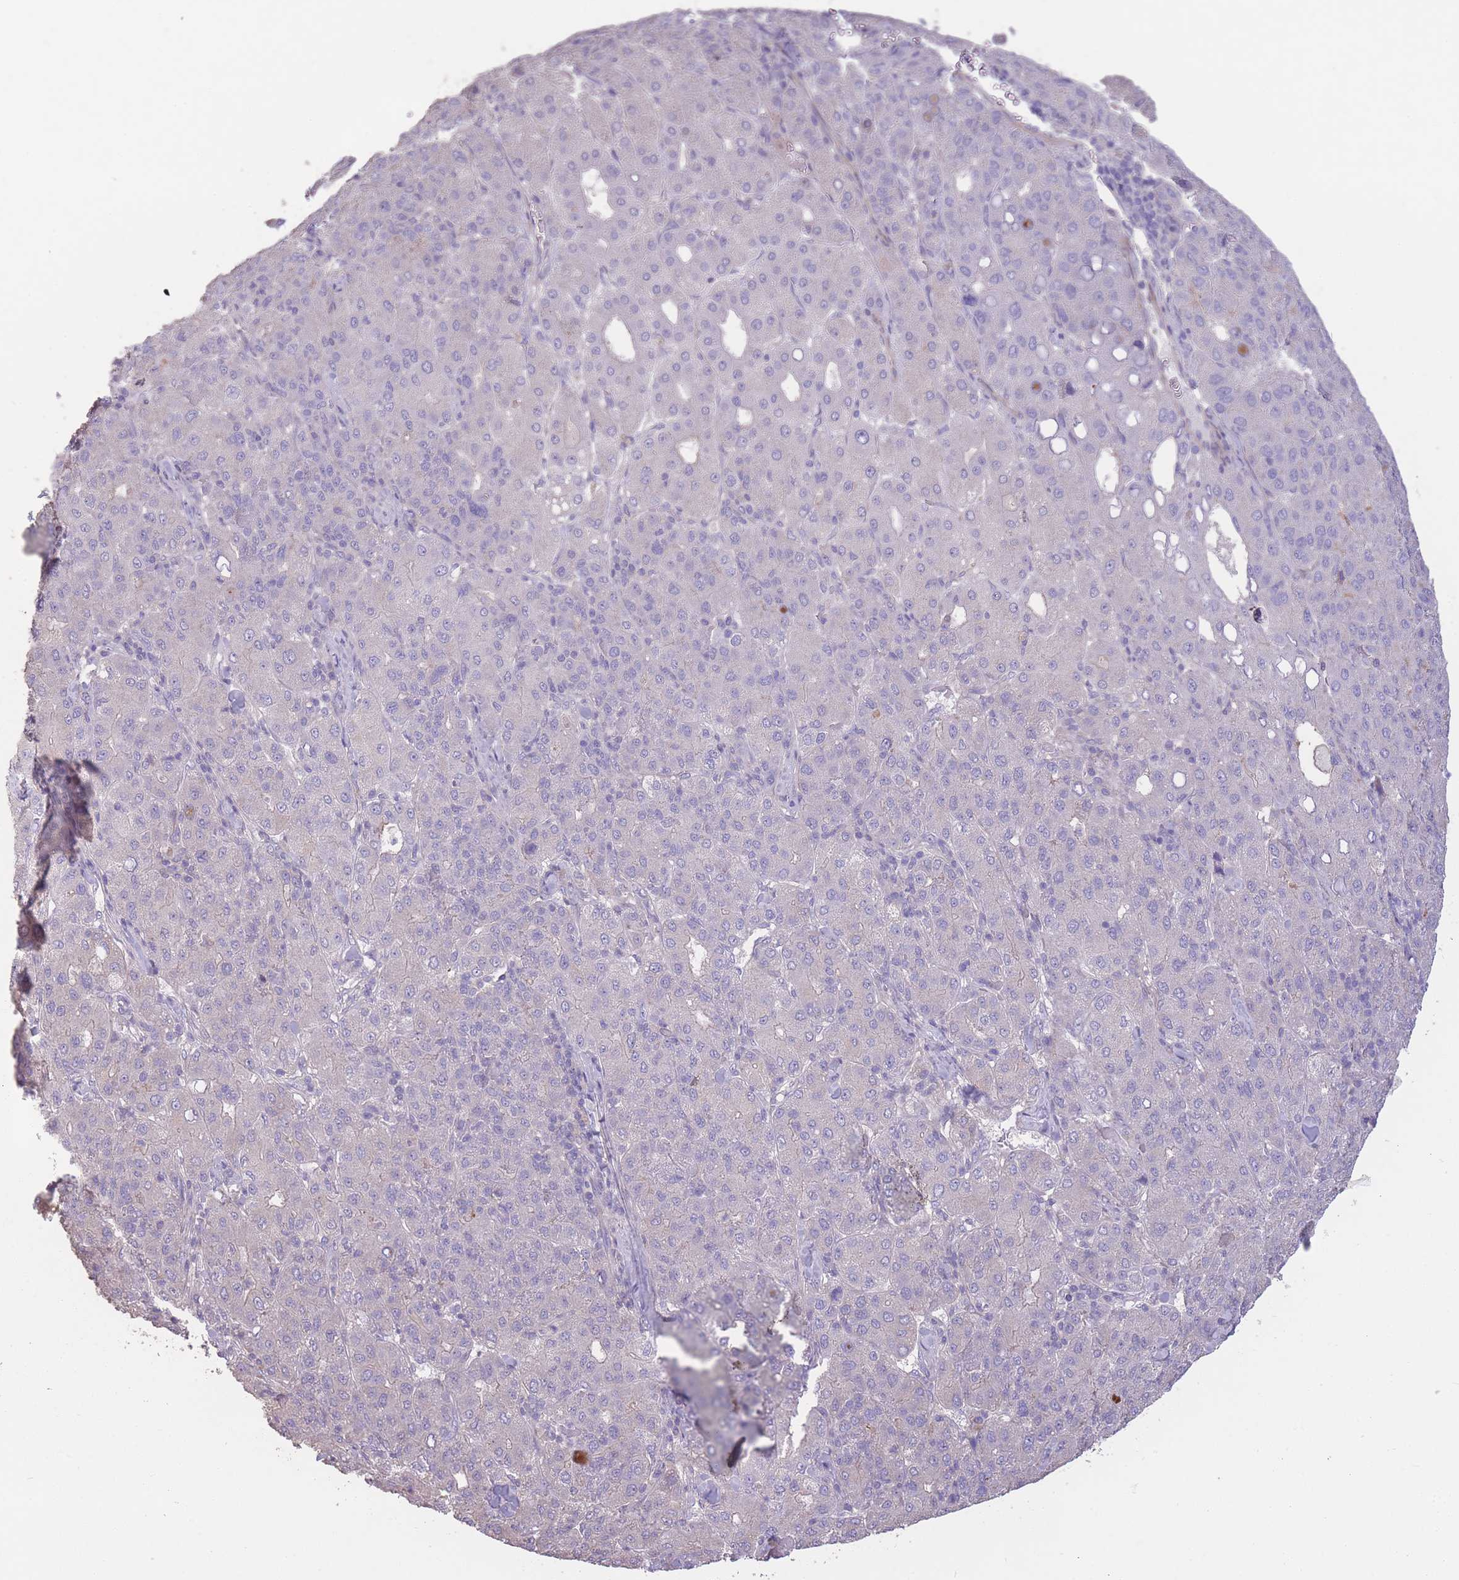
{"staining": {"intensity": "negative", "quantity": "none", "location": "none"}, "tissue": "liver cancer", "cell_type": "Tumor cells", "image_type": "cancer", "snomed": [{"axis": "morphology", "description": "Carcinoma, Hepatocellular, NOS"}, {"axis": "topography", "description": "Liver"}], "caption": "Immunohistochemistry (IHC) micrograph of liver cancer (hepatocellular carcinoma) stained for a protein (brown), which demonstrates no expression in tumor cells. (Brightfield microscopy of DAB (3,3'-diaminobenzidine) immunohistochemistry at high magnification).", "gene": "RSPH10B", "patient": {"sex": "male", "age": 65}}